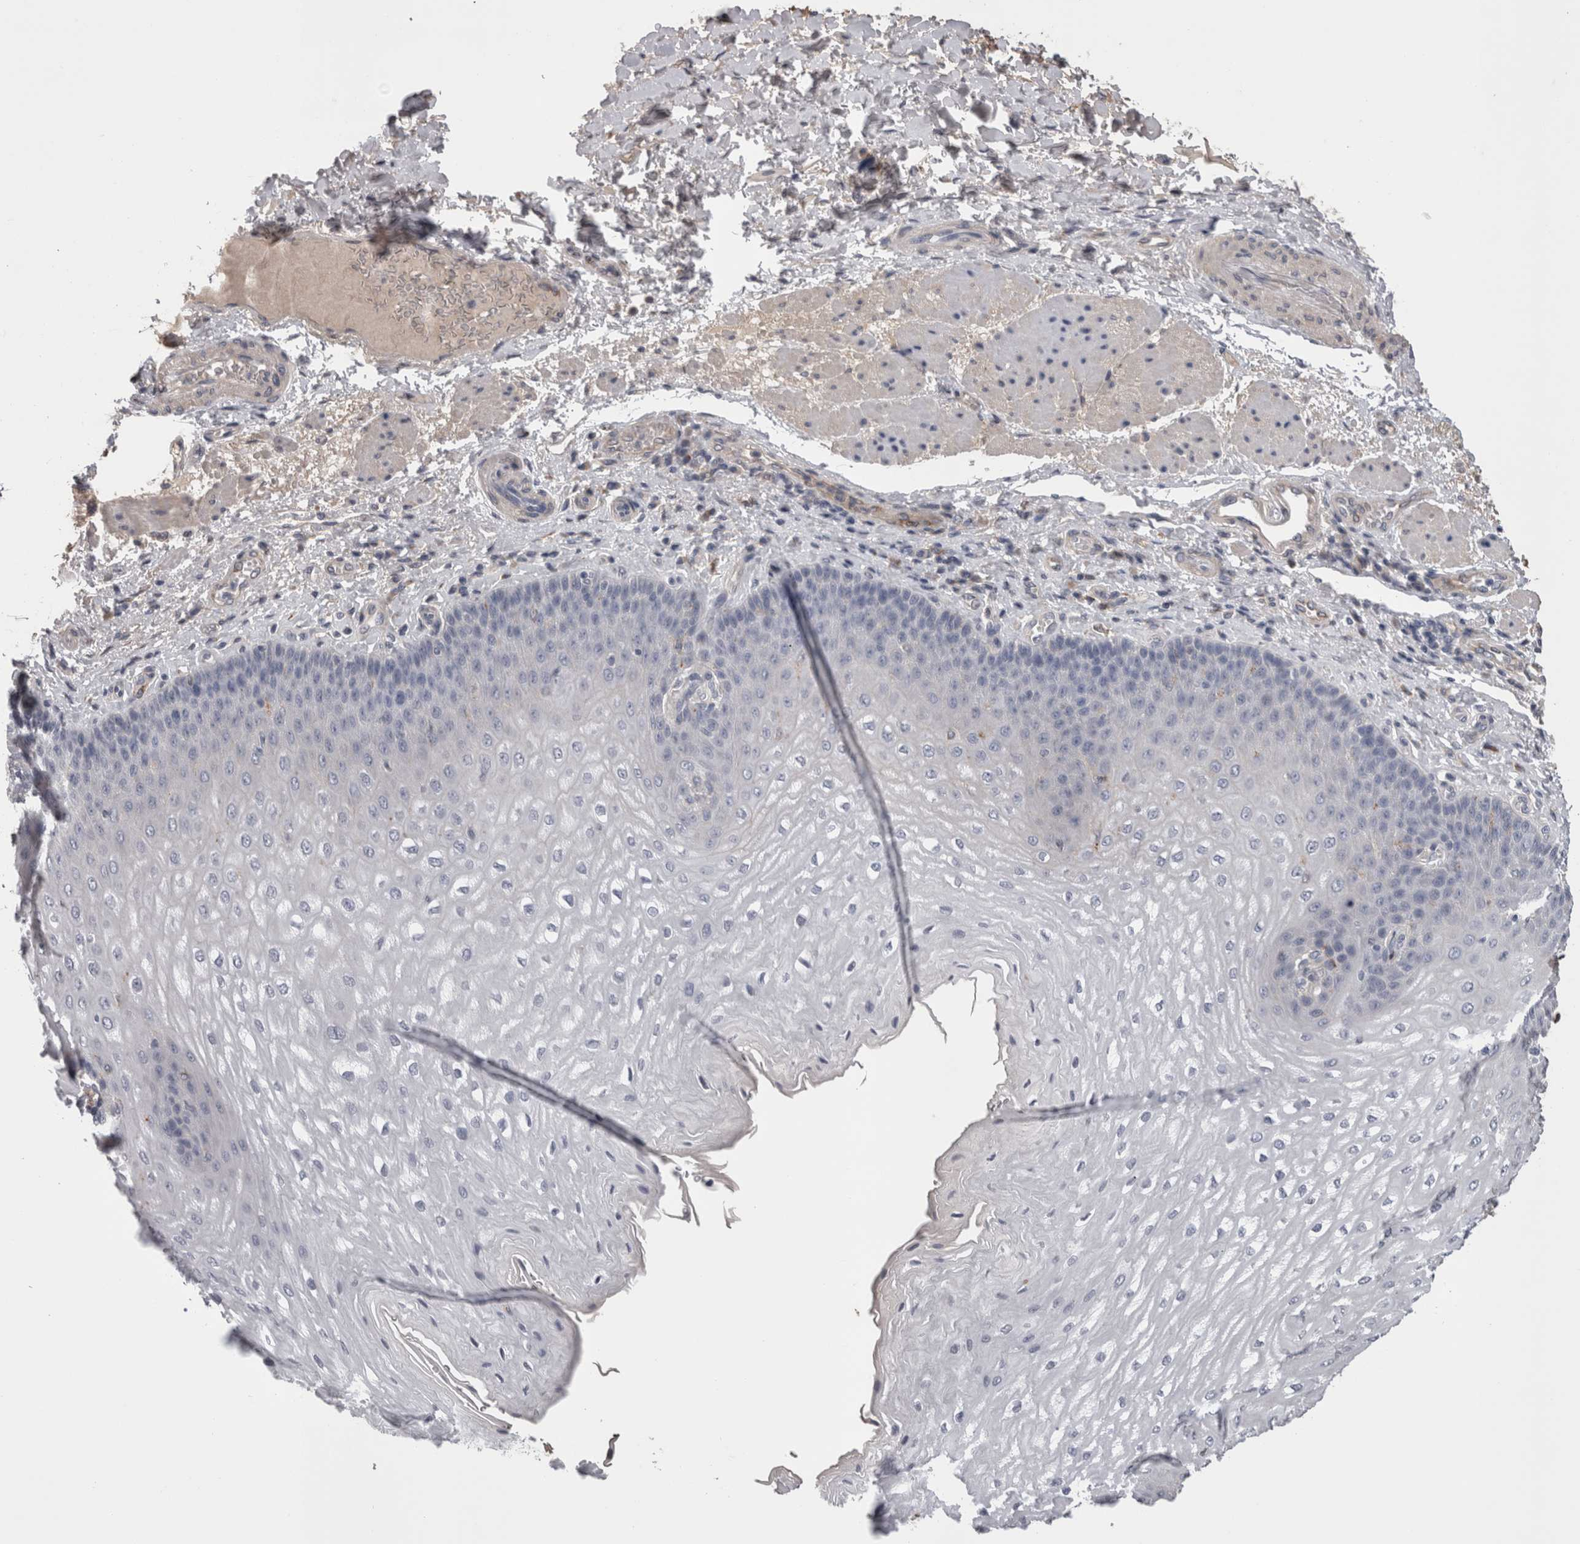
{"staining": {"intensity": "negative", "quantity": "none", "location": "none"}, "tissue": "esophagus", "cell_type": "Squamous epithelial cells", "image_type": "normal", "snomed": [{"axis": "morphology", "description": "Normal tissue, NOS"}, {"axis": "topography", "description": "Esophagus"}], "caption": "IHC image of normal human esophagus stained for a protein (brown), which reveals no positivity in squamous epithelial cells.", "gene": "STC1", "patient": {"sex": "male", "age": 54}}